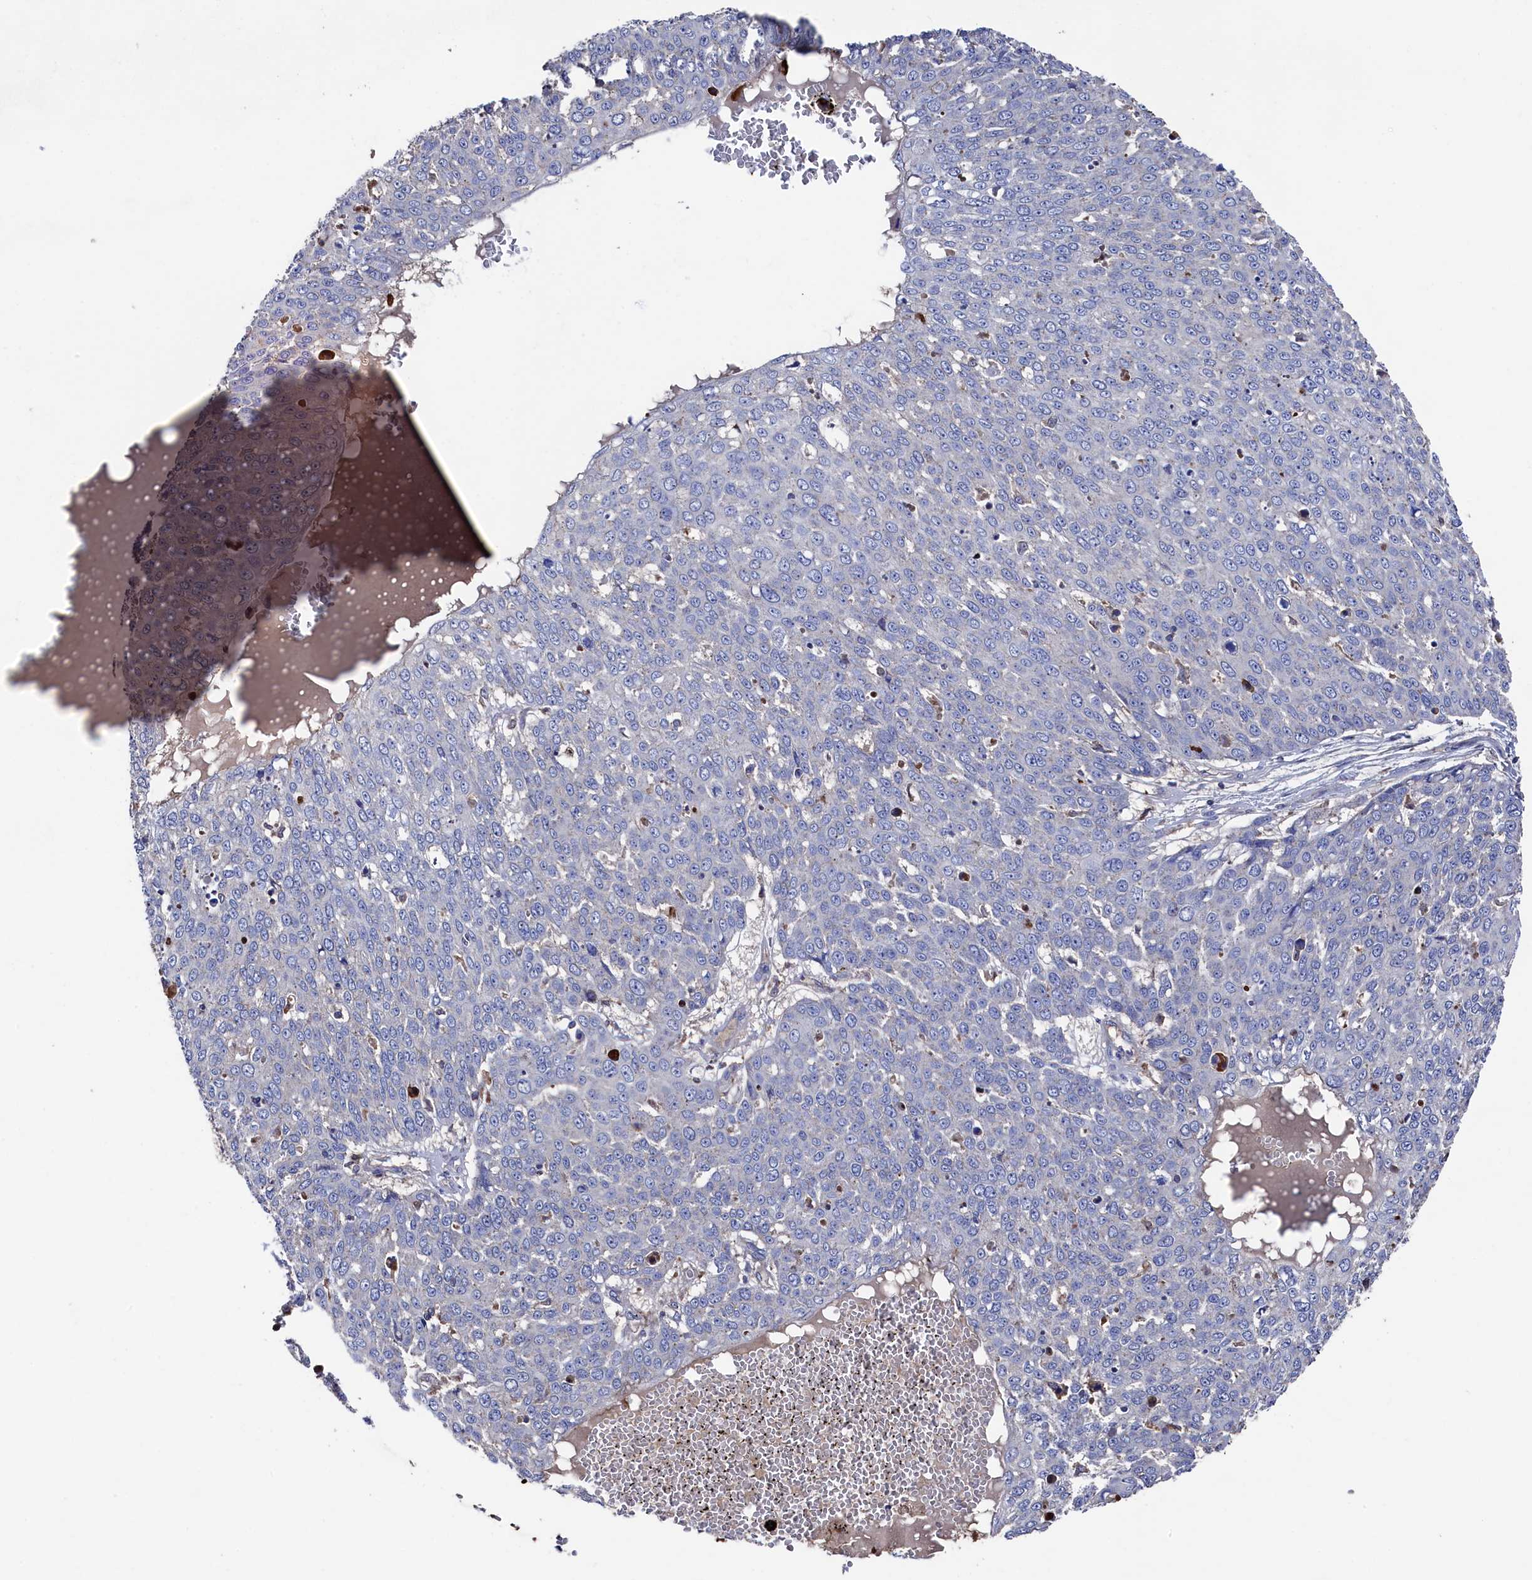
{"staining": {"intensity": "negative", "quantity": "none", "location": "none"}, "tissue": "skin cancer", "cell_type": "Tumor cells", "image_type": "cancer", "snomed": [{"axis": "morphology", "description": "Squamous cell carcinoma, NOS"}, {"axis": "topography", "description": "Skin"}], "caption": "Tumor cells are negative for brown protein staining in skin squamous cell carcinoma.", "gene": "TK2", "patient": {"sex": "male", "age": 71}}